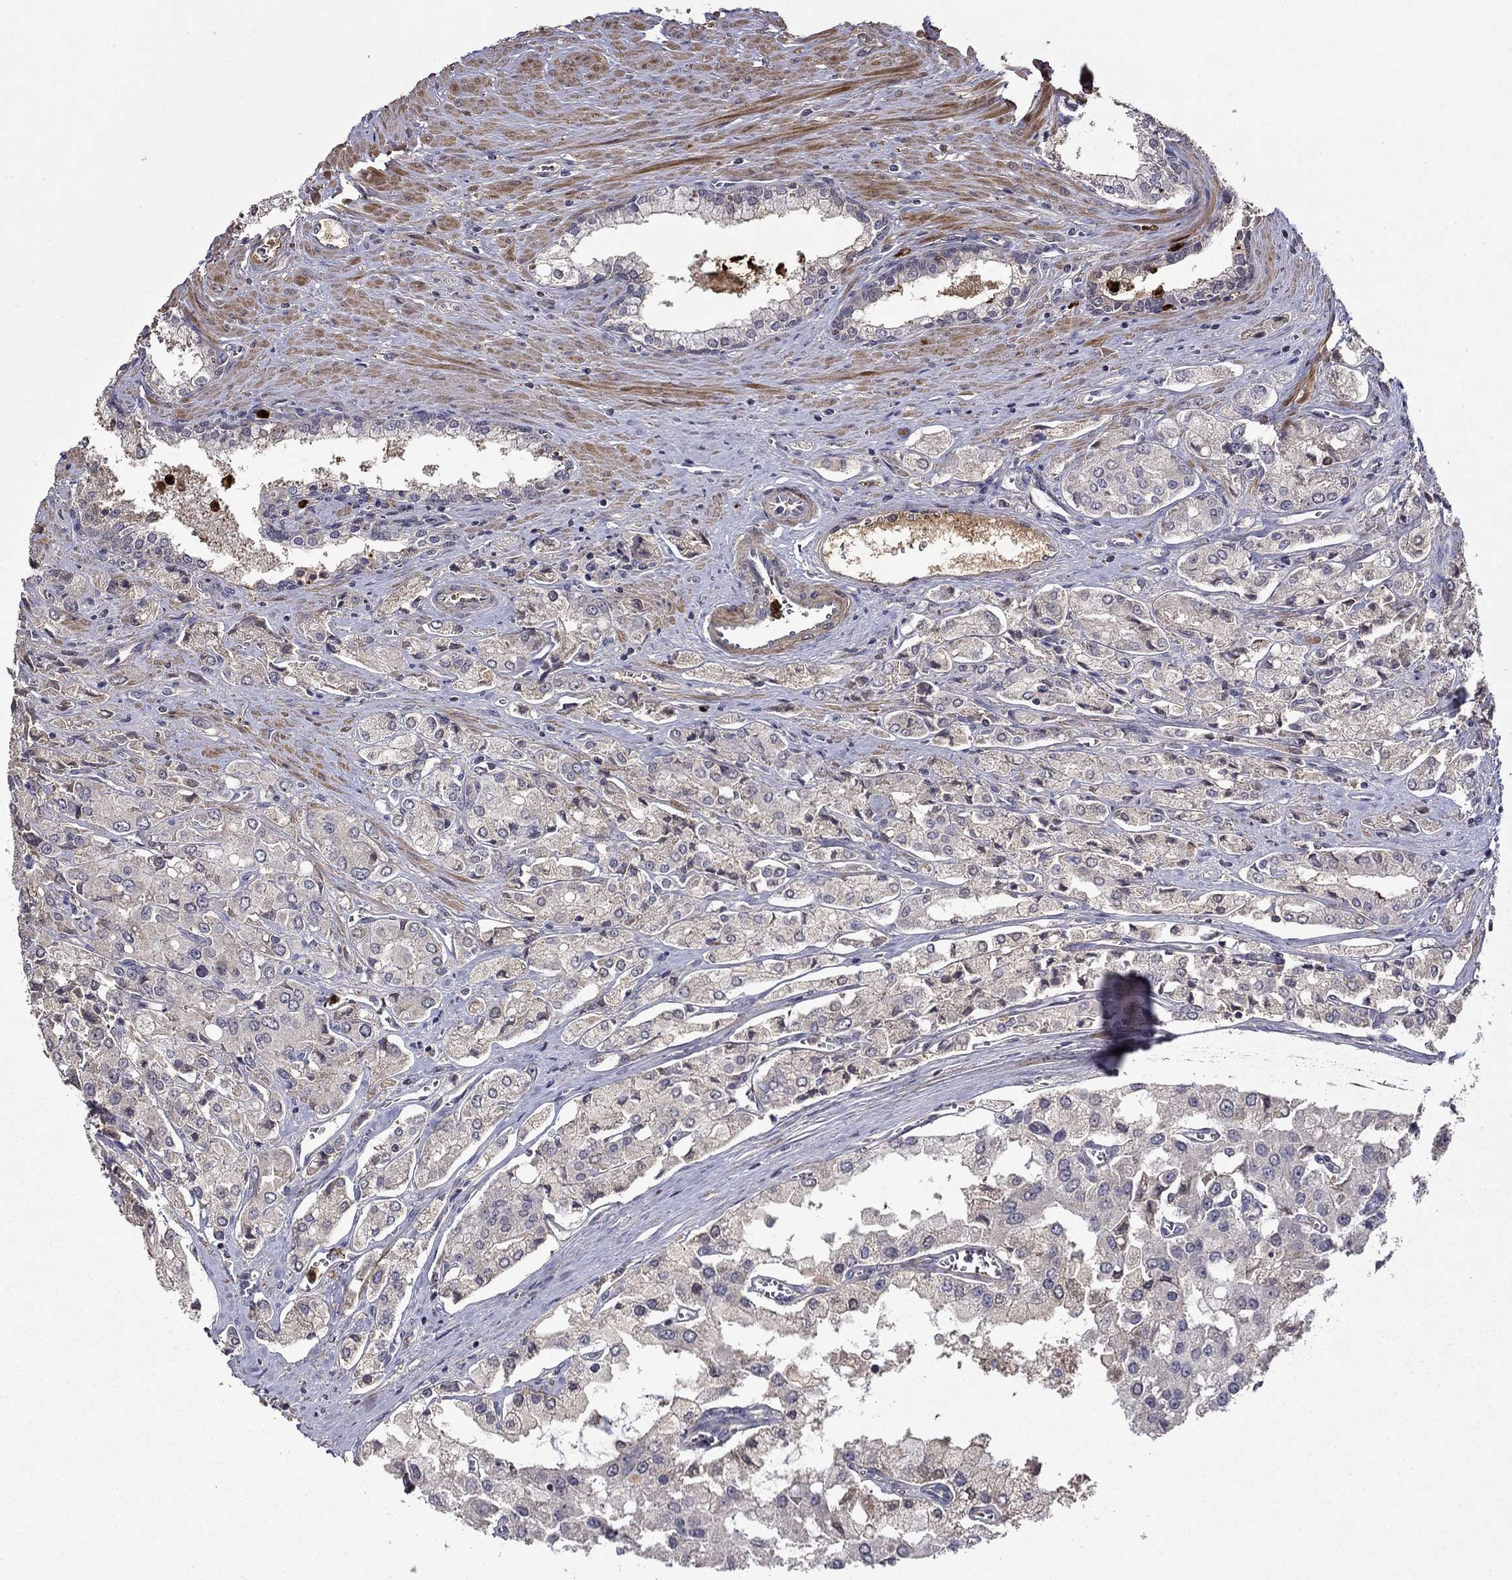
{"staining": {"intensity": "negative", "quantity": "none", "location": "none"}, "tissue": "prostate cancer", "cell_type": "Tumor cells", "image_type": "cancer", "snomed": [{"axis": "morphology", "description": "Adenocarcinoma, NOS"}, {"axis": "topography", "description": "Prostate and seminal vesicle, NOS"}, {"axis": "topography", "description": "Prostate"}], "caption": "Tumor cells are negative for protein expression in human adenocarcinoma (prostate).", "gene": "SATB1", "patient": {"sex": "male", "age": 67}}